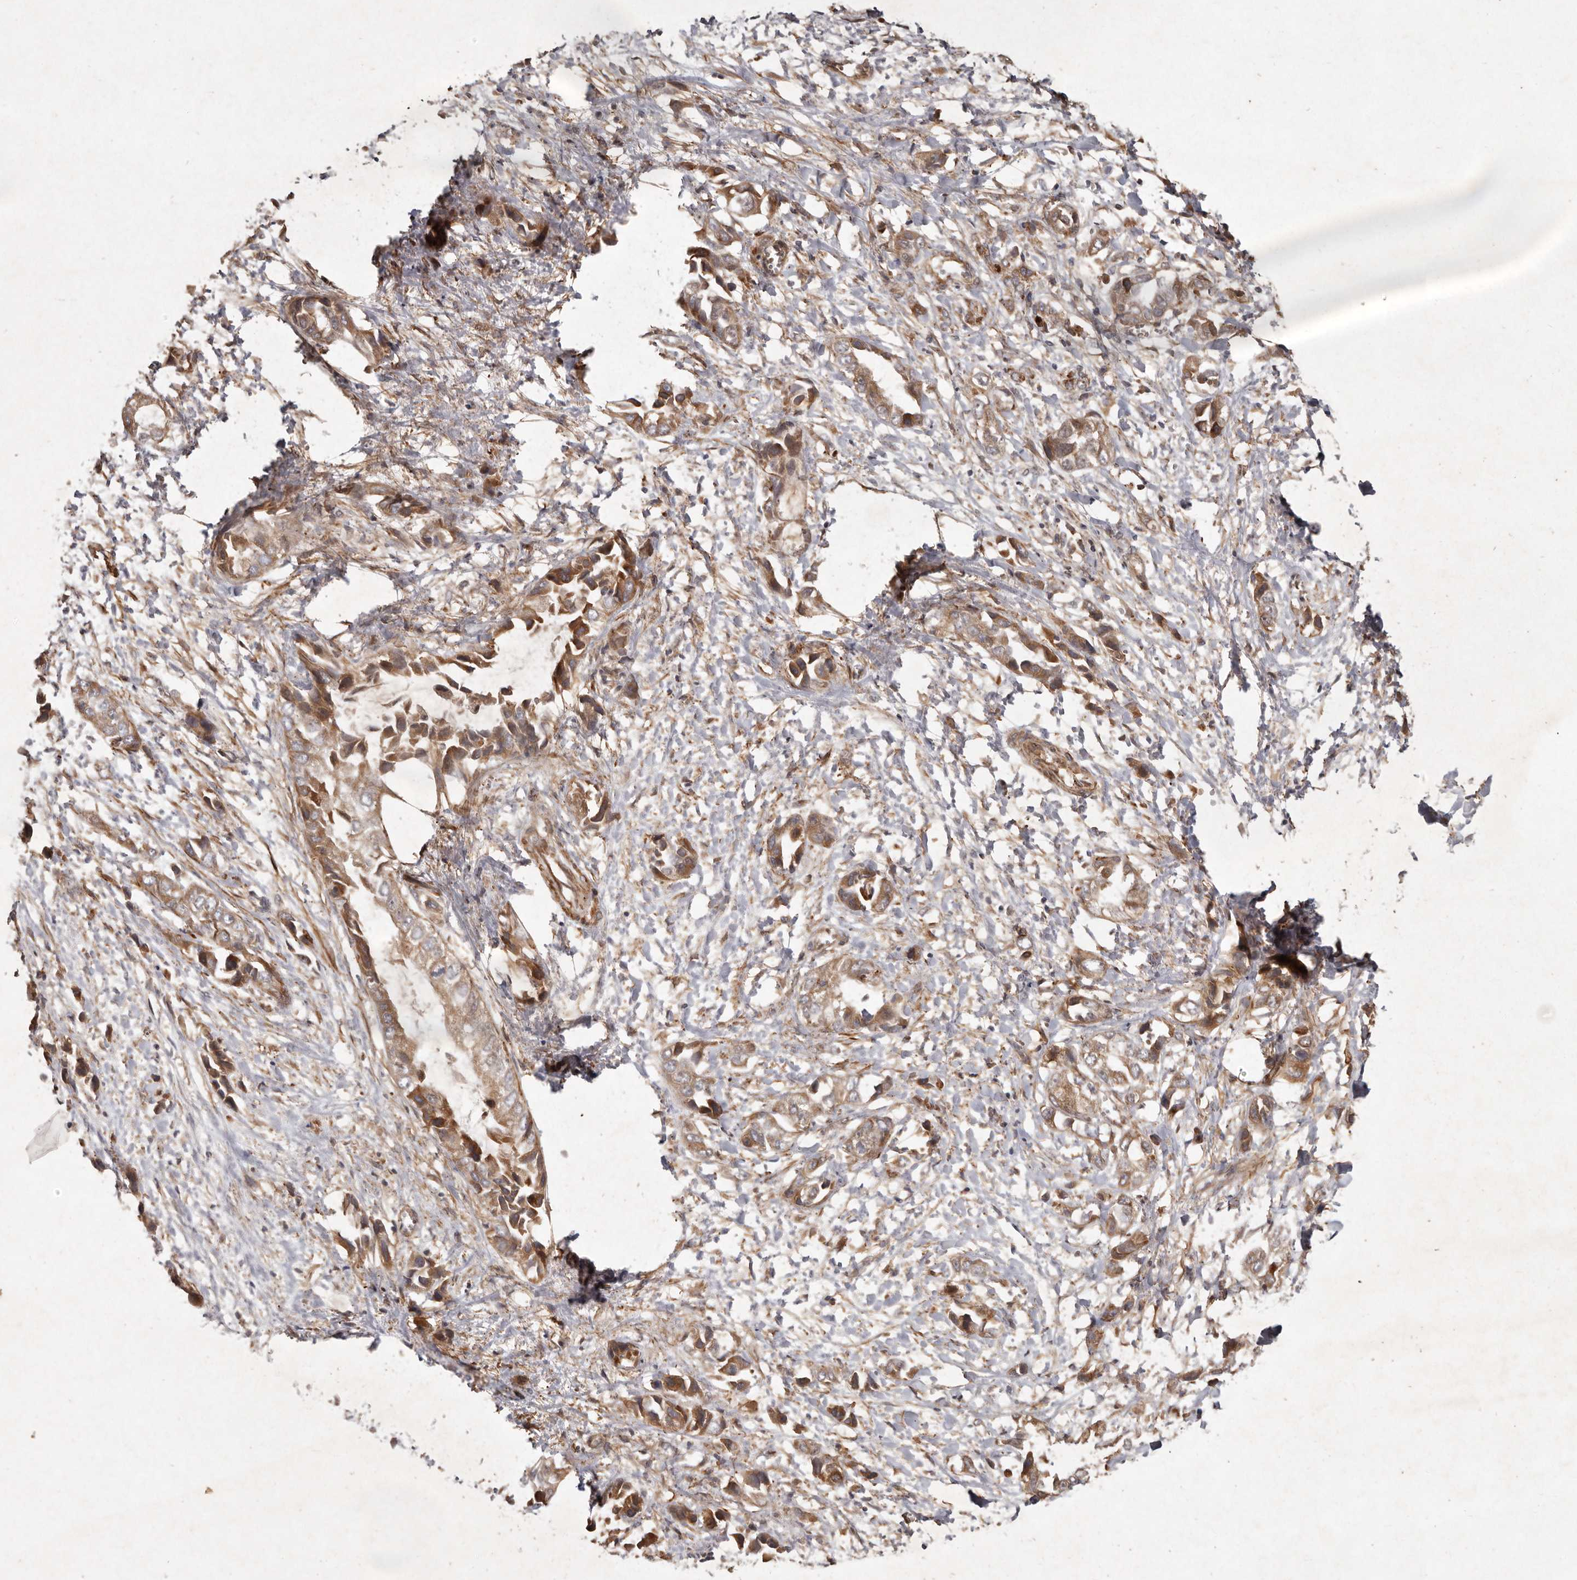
{"staining": {"intensity": "moderate", "quantity": ">75%", "location": "cytoplasmic/membranous"}, "tissue": "liver cancer", "cell_type": "Tumor cells", "image_type": "cancer", "snomed": [{"axis": "morphology", "description": "Cholangiocarcinoma"}, {"axis": "topography", "description": "Liver"}], "caption": "Human liver cholangiocarcinoma stained for a protein (brown) reveals moderate cytoplasmic/membranous positive positivity in about >75% of tumor cells.", "gene": "SEMA3A", "patient": {"sex": "female", "age": 52}}